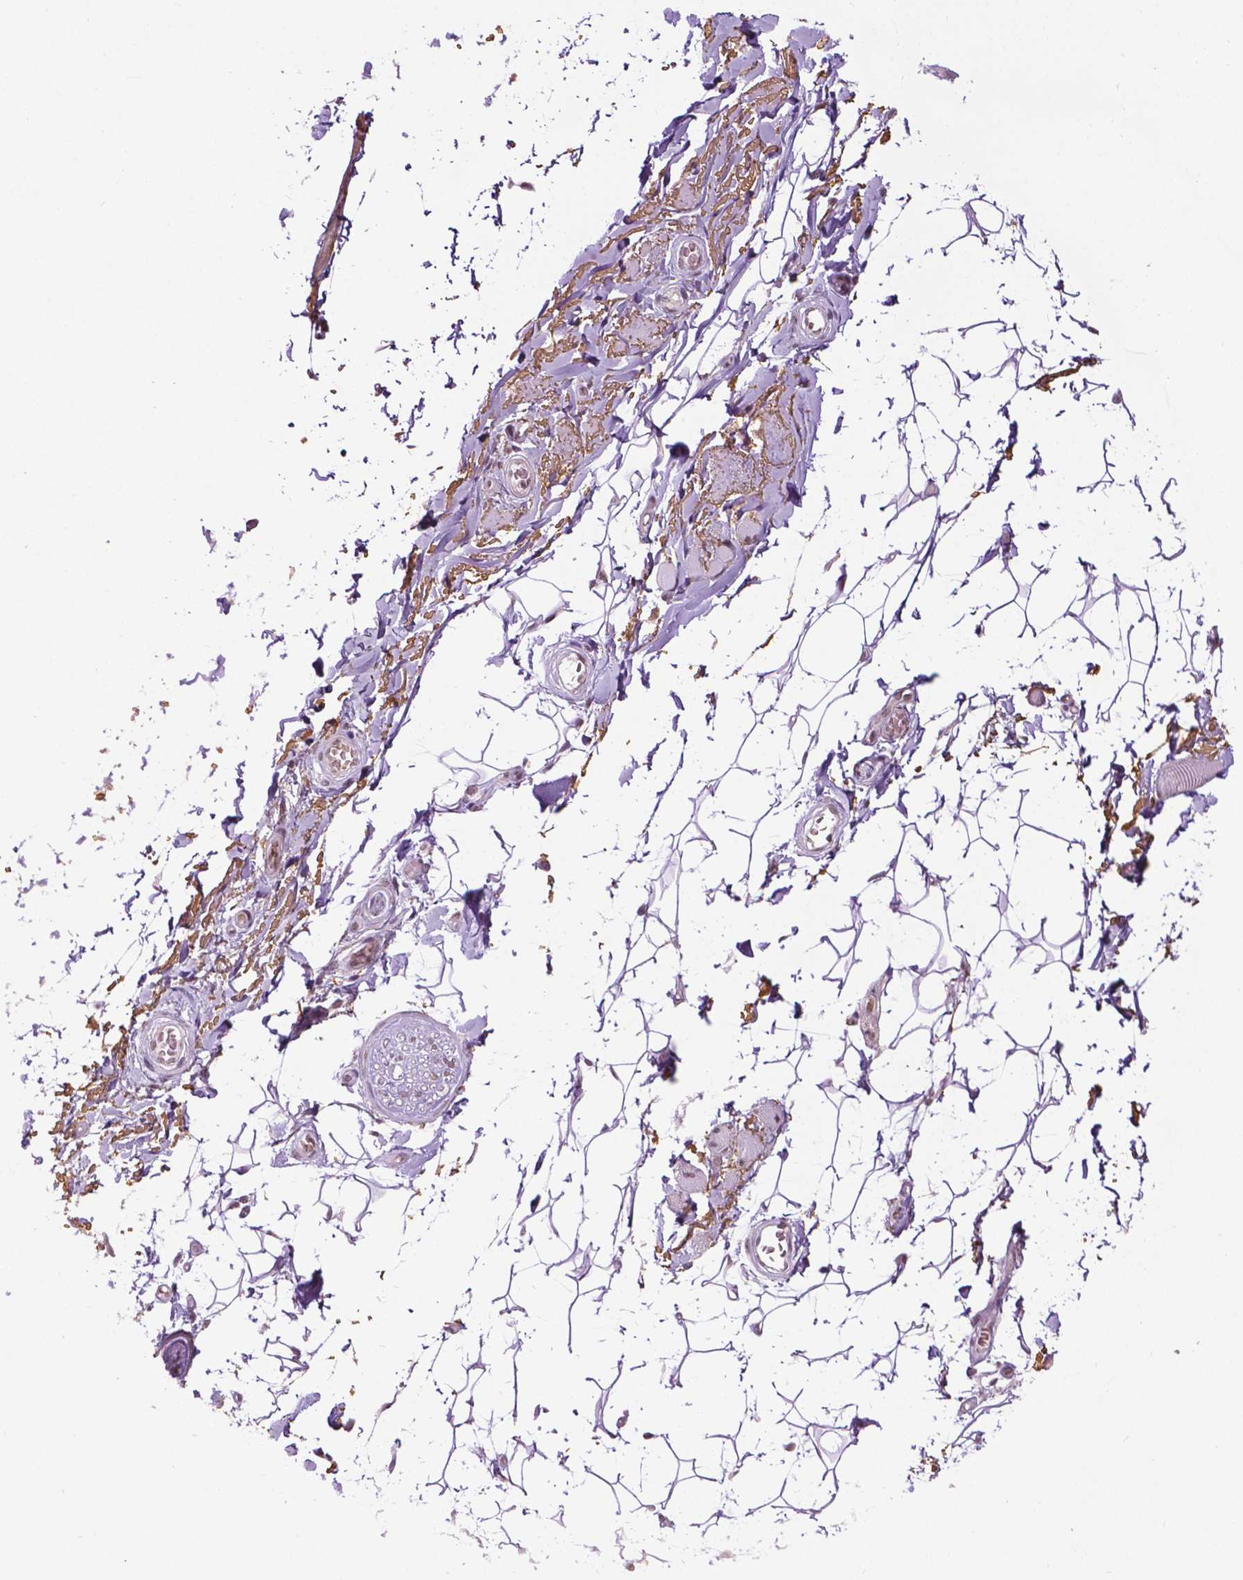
{"staining": {"intensity": "moderate", "quantity": "<25%", "location": "nuclear"}, "tissue": "adipose tissue", "cell_type": "Adipocytes", "image_type": "normal", "snomed": [{"axis": "morphology", "description": "Normal tissue, NOS"}, {"axis": "topography", "description": "Anal"}, {"axis": "topography", "description": "Peripheral nerve tissue"}], "caption": "This micrograph exhibits normal adipose tissue stained with IHC to label a protein in brown. The nuclear of adipocytes show moderate positivity for the protein. Nuclei are counter-stained blue.", "gene": "UBQLN4", "patient": {"sex": "male", "age": 53}}